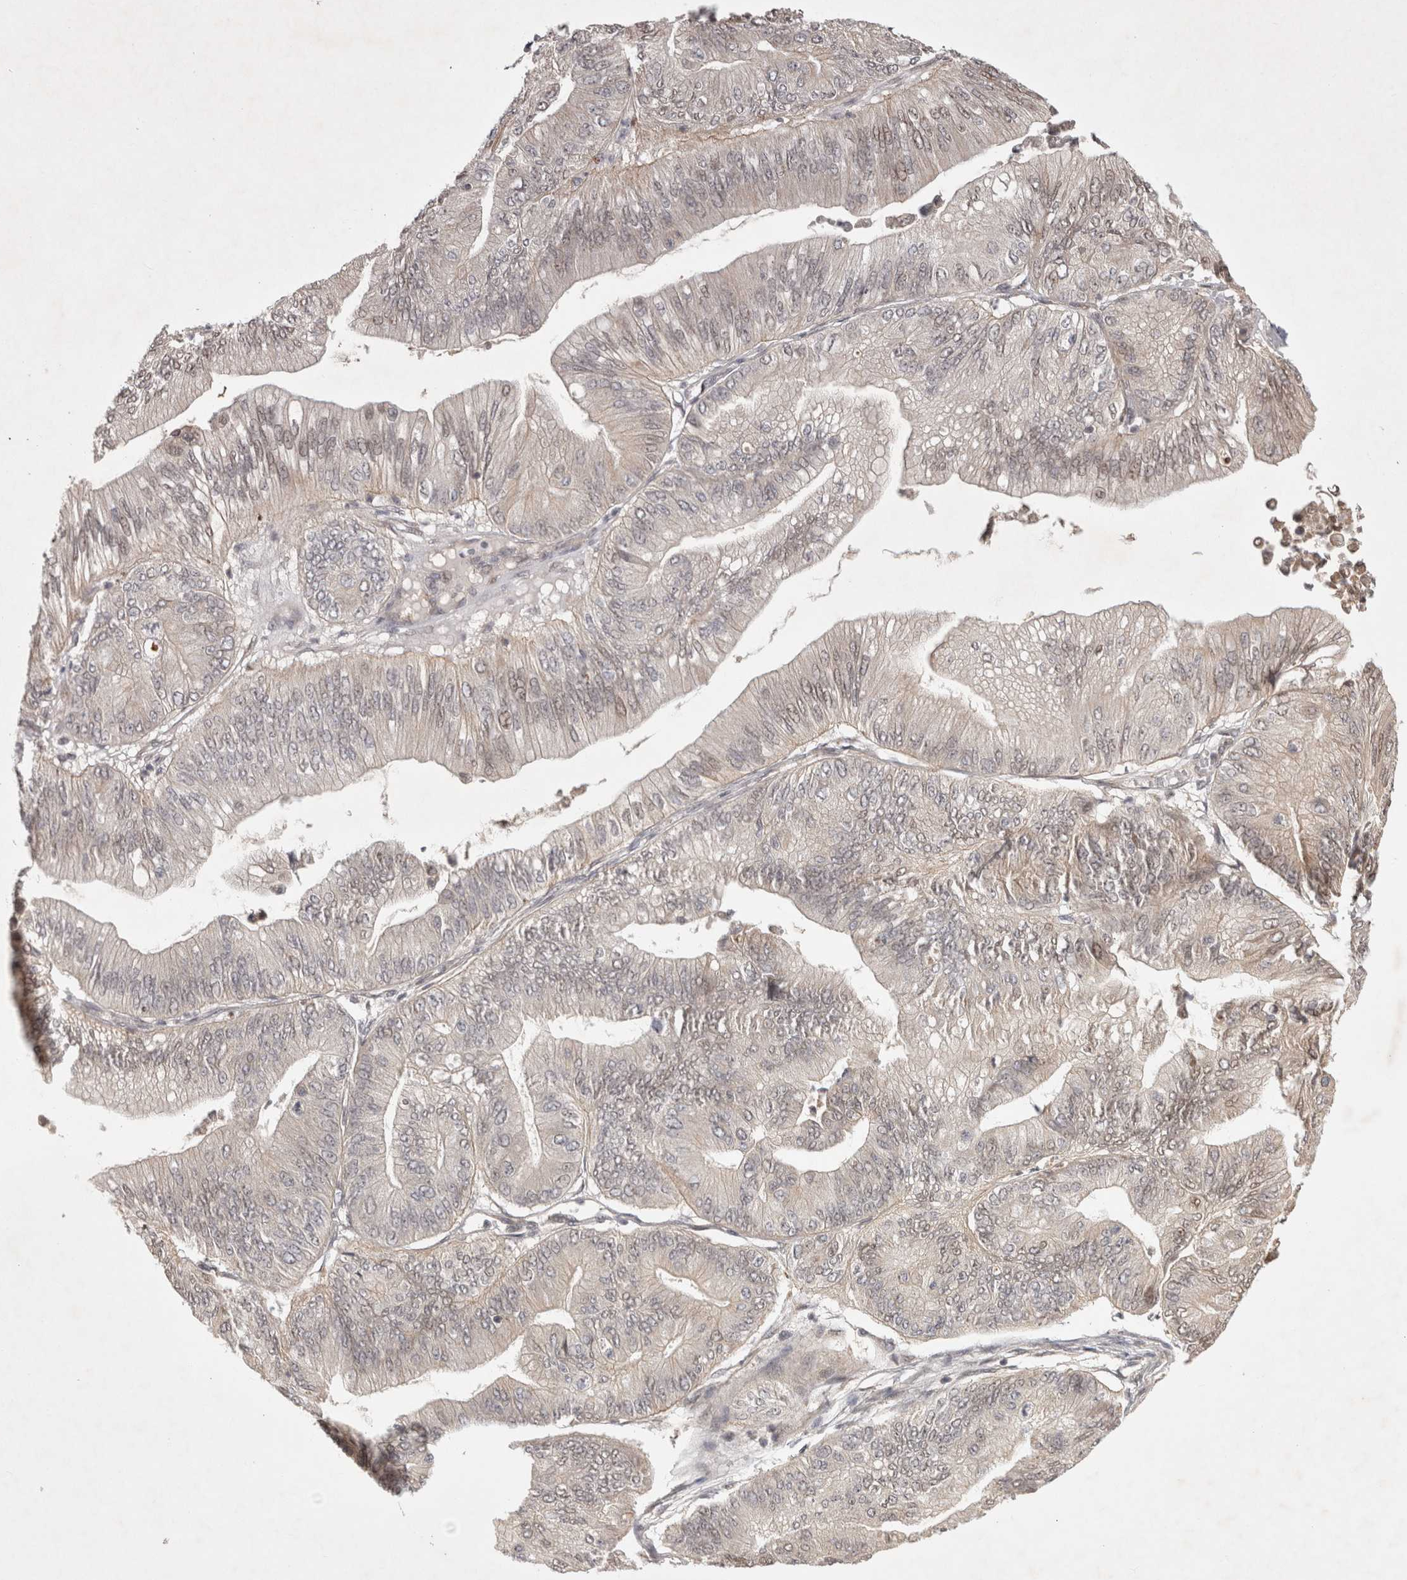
{"staining": {"intensity": "weak", "quantity": "<25%", "location": "nuclear"}, "tissue": "ovarian cancer", "cell_type": "Tumor cells", "image_type": "cancer", "snomed": [{"axis": "morphology", "description": "Cystadenocarcinoma, mucinous, NOS"}, {"axis": "topography", "description": "Ovary"}], "caption": "DAB immunohistochemical staining of ovarian cancer shows no significant staining in tumor cells.", "gene": "ZNF318", "patient": {"sex": "female", "age": 61}}